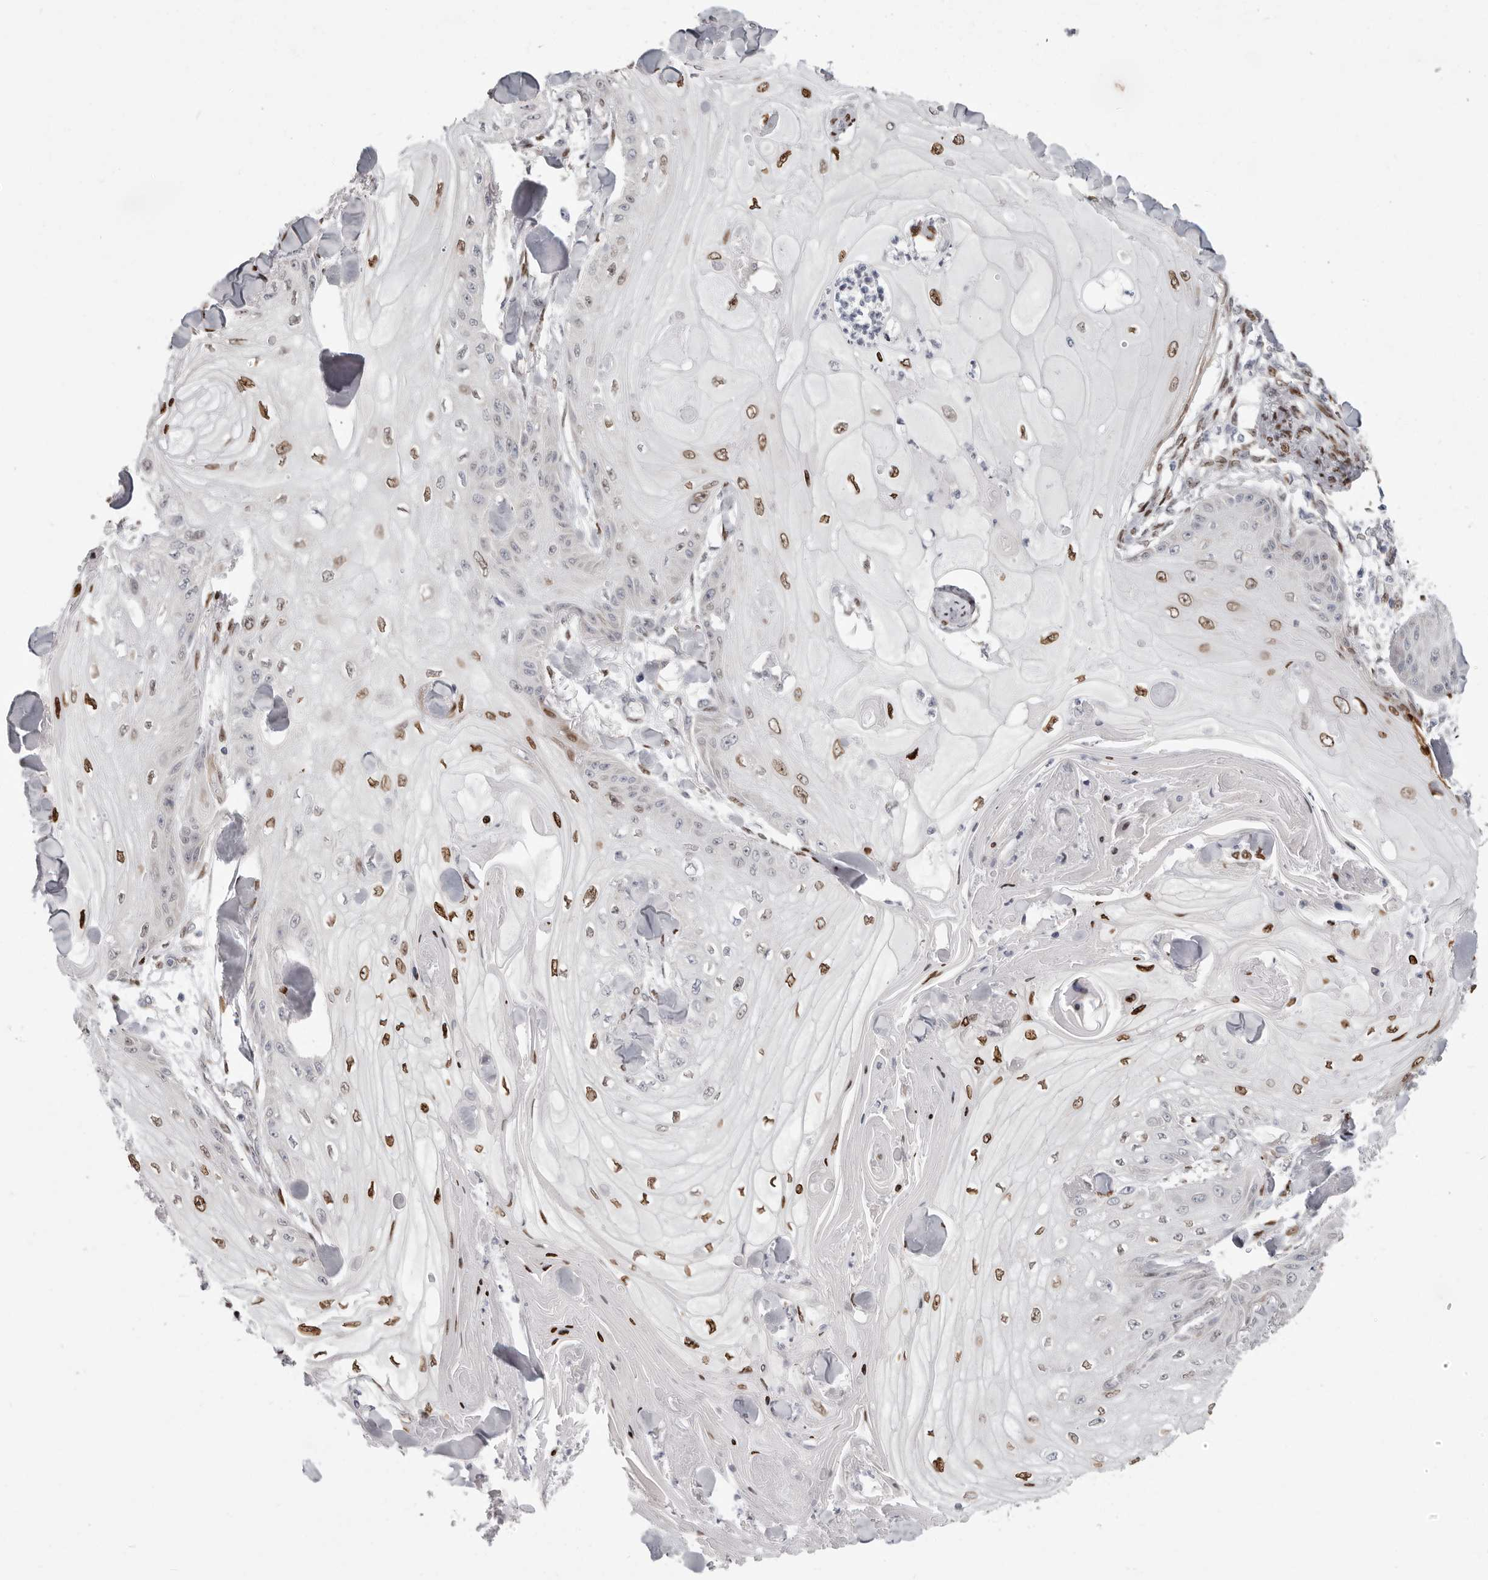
{"staining": {"intensity": "moderate", "quantity": "25%-75%", "location": "nuclear"}, "tissue": "skin cancer", "cell_type": "Tumor cells", "image_type": "cancer", "snomed": [{"axis": "morphology", "description": "Squamous cell carcinoma, NOS"}, {"axis": "topography", "description": "Skin"}], "caption": "This is a photomicrograph of immunohistochemistry staining of skin cancer (squamous cell carcinoma), which shows moderate staining in the nuclear of tumor cells.", "gene": "SRP19", "patient": {"sex": "male", "age": 74}}